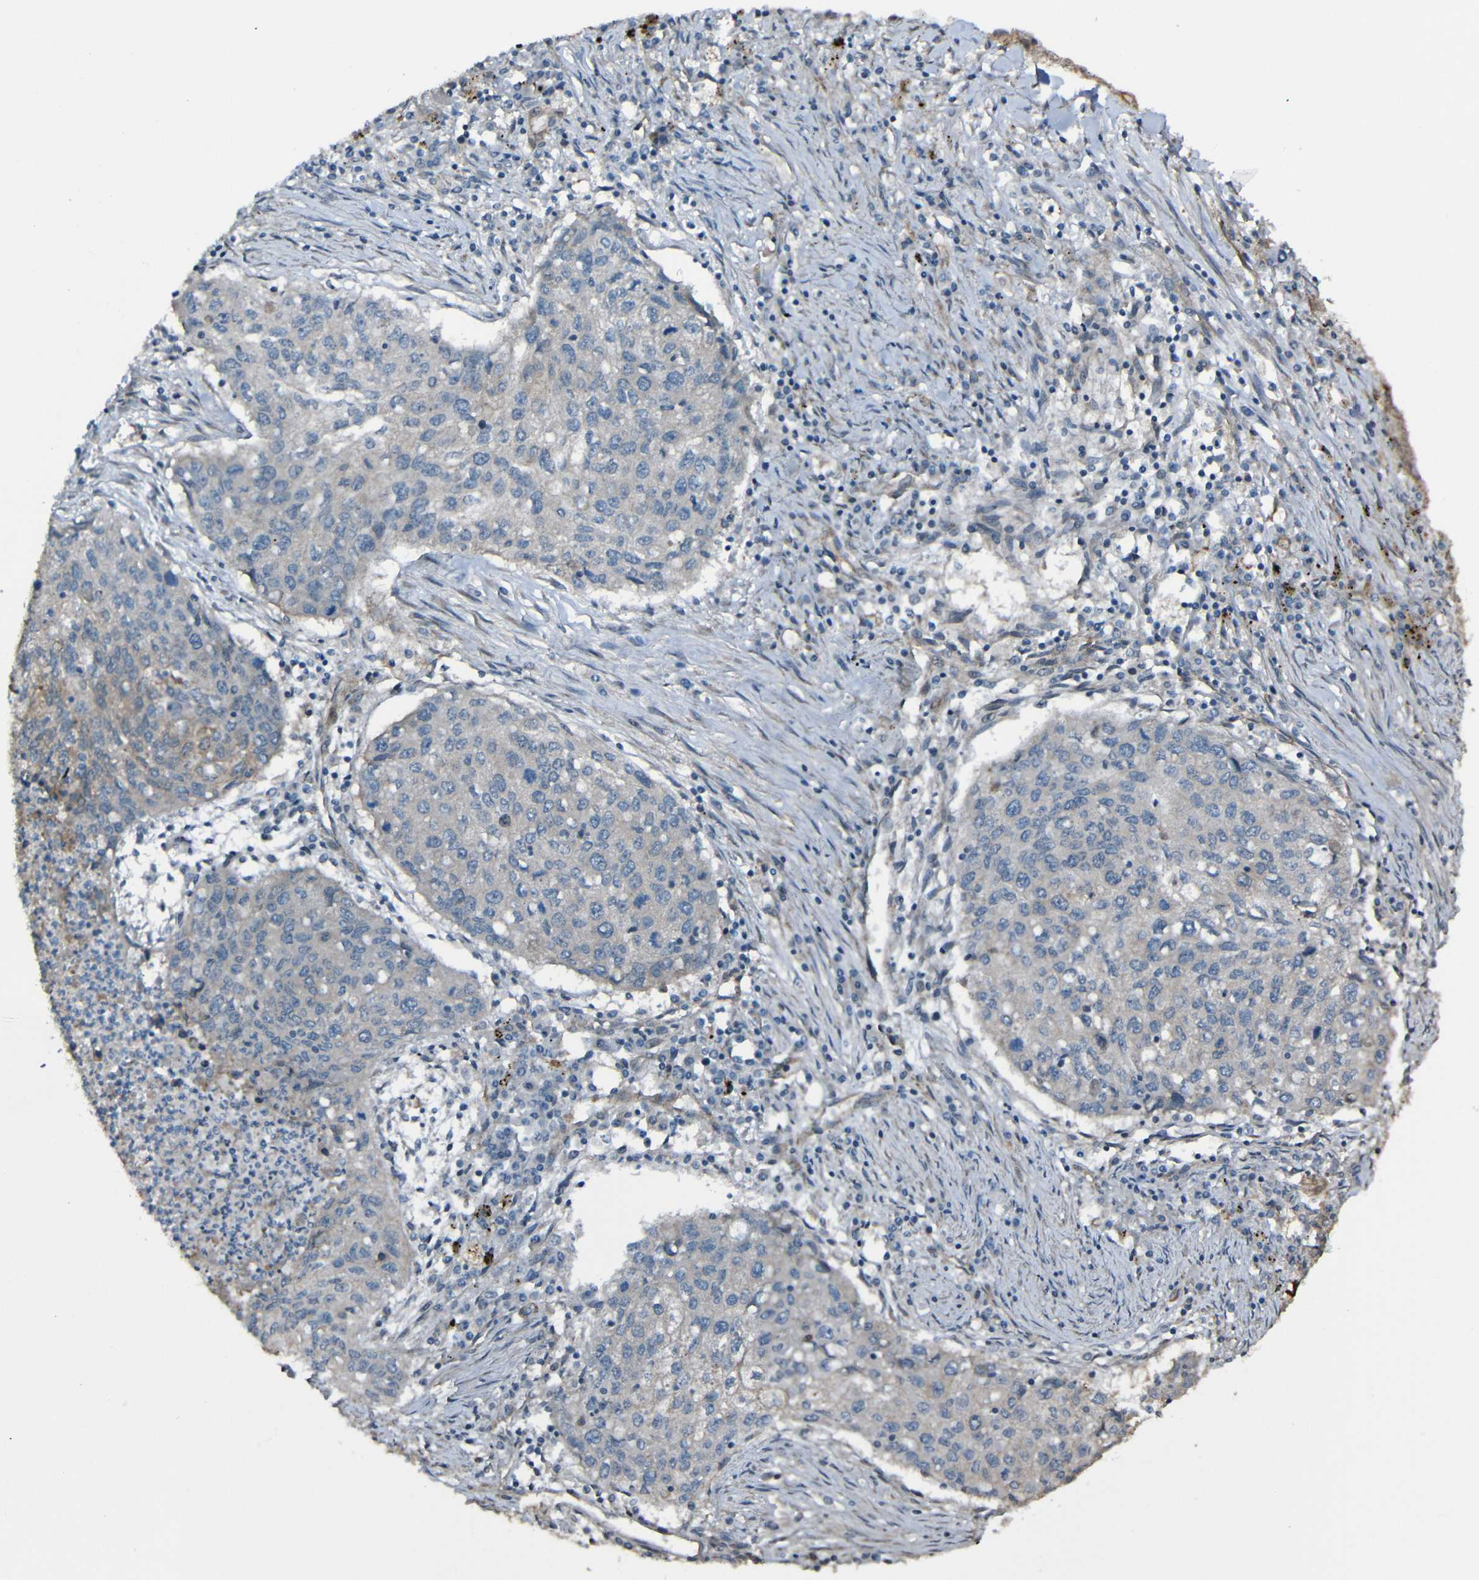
{"staining": {"intensity": "negative", "quantity": "none", "location": "none"}, "tissue": "lung cancer", "cell_type": "Tumor cells", "image_type": "cancer", "snomed": [{"axis": "morphology", "description": "Squamous cell carcinoma, NOS"}, {"axis": "topography", "description": "Lung"}], "caption": "There is no significant positivity in tumor cells of squamous cell carcinoma (lung).", "gene": "LGR5", "patient": {"sex": "female", "age": 63}}